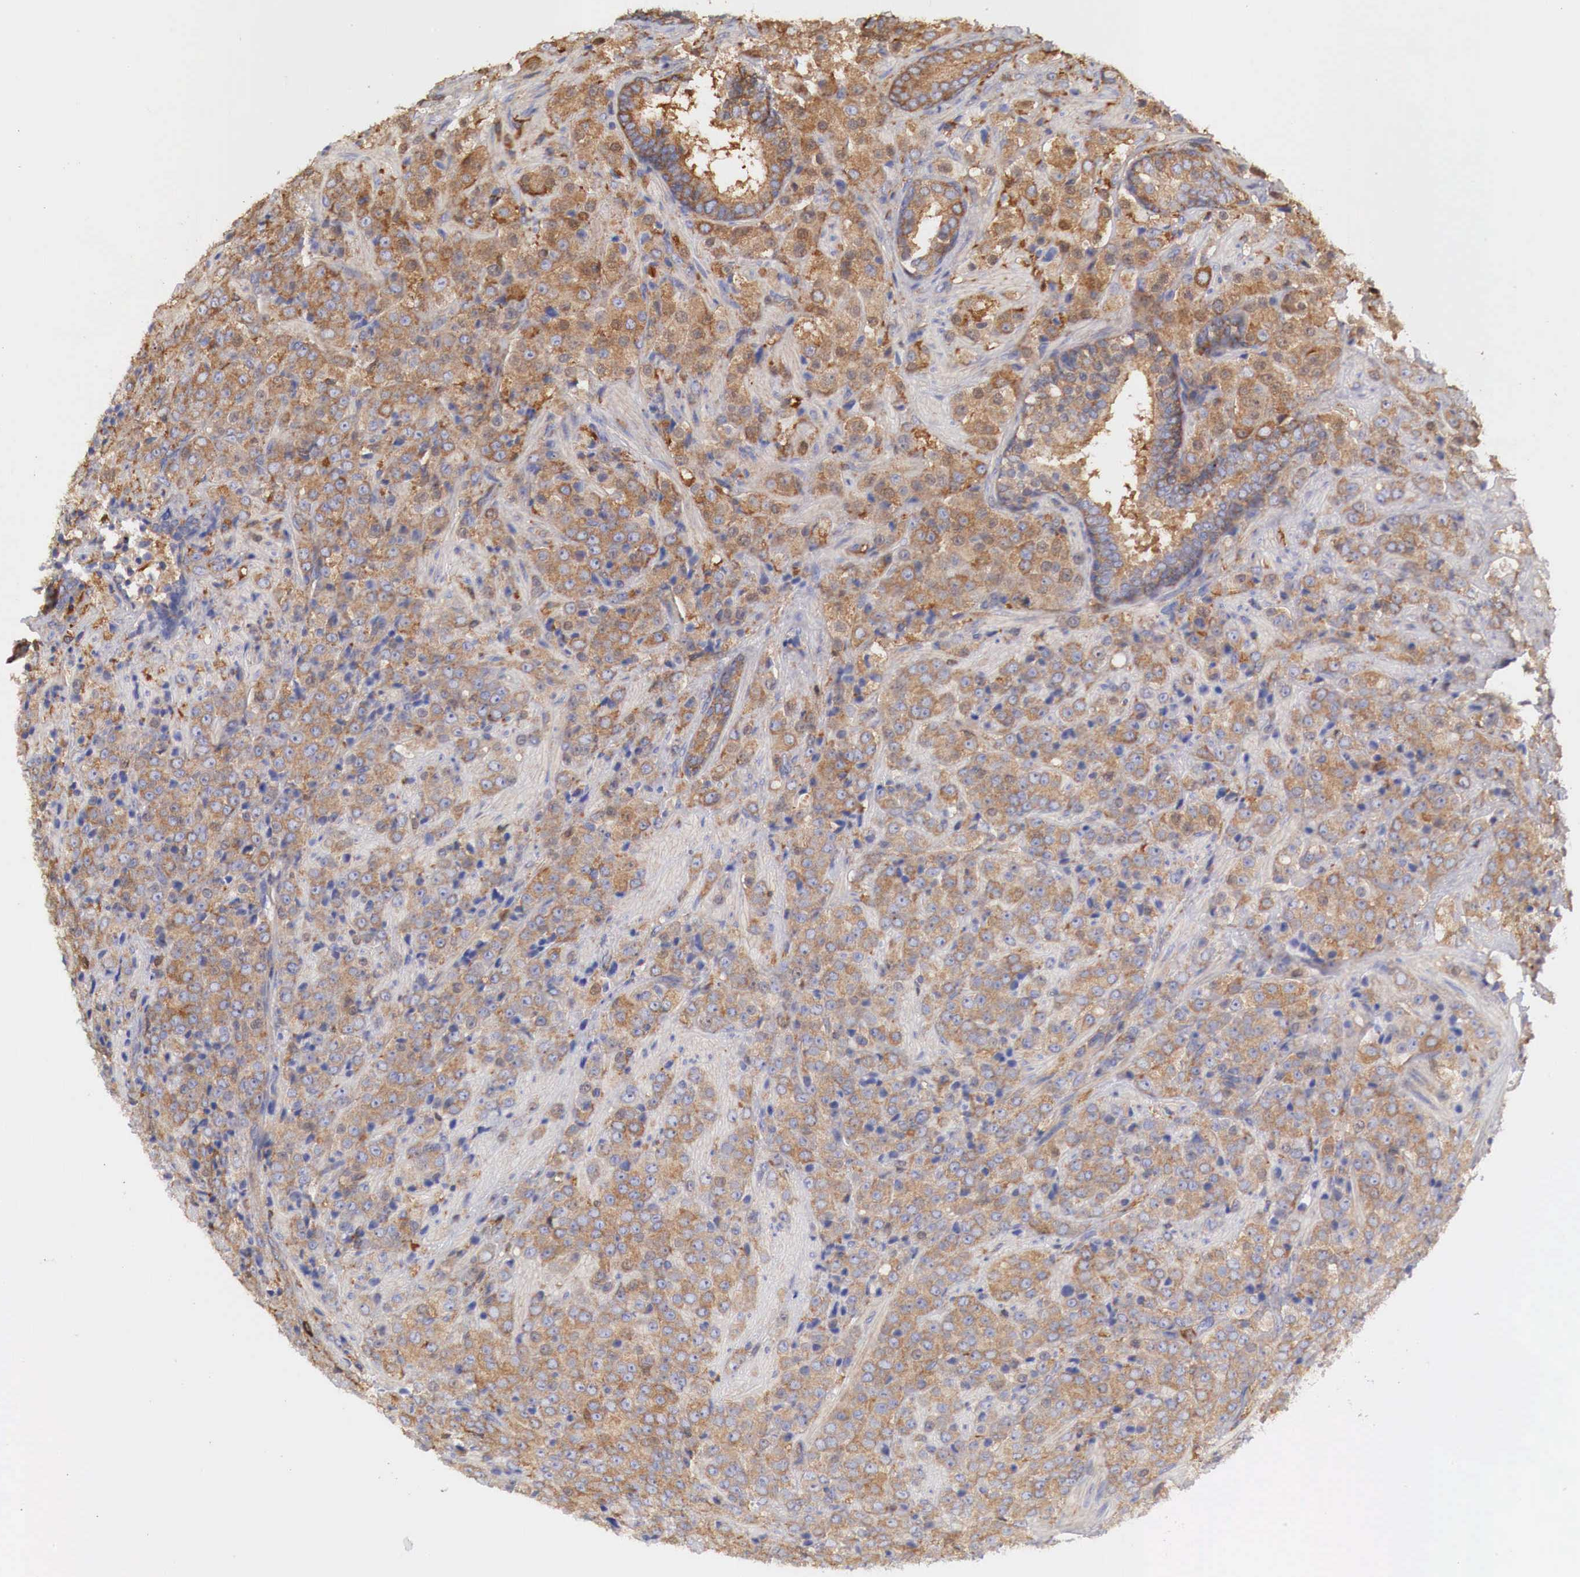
{"staining": {"intensity": "moderate", "quantity": ">75%", "location": "cytoplasmic/membranous"}, "tissue": "prostate cancer", "cell_type": "Tumor cells", "image_type": "cancer", "snomed": [{"axis": "morphology", "description": "Adenocarcinoma, Medium grade"}, {"axis": "topography", "description": "Prostate"}], "caption": "A brown stain labels moderate cytoplasmic/membranous positivity of a protein in human prostate medium-grade adenocarcinoma tumor cells.", "gene": "G6PD", "patient": {"sex": "male", "age": 70}}